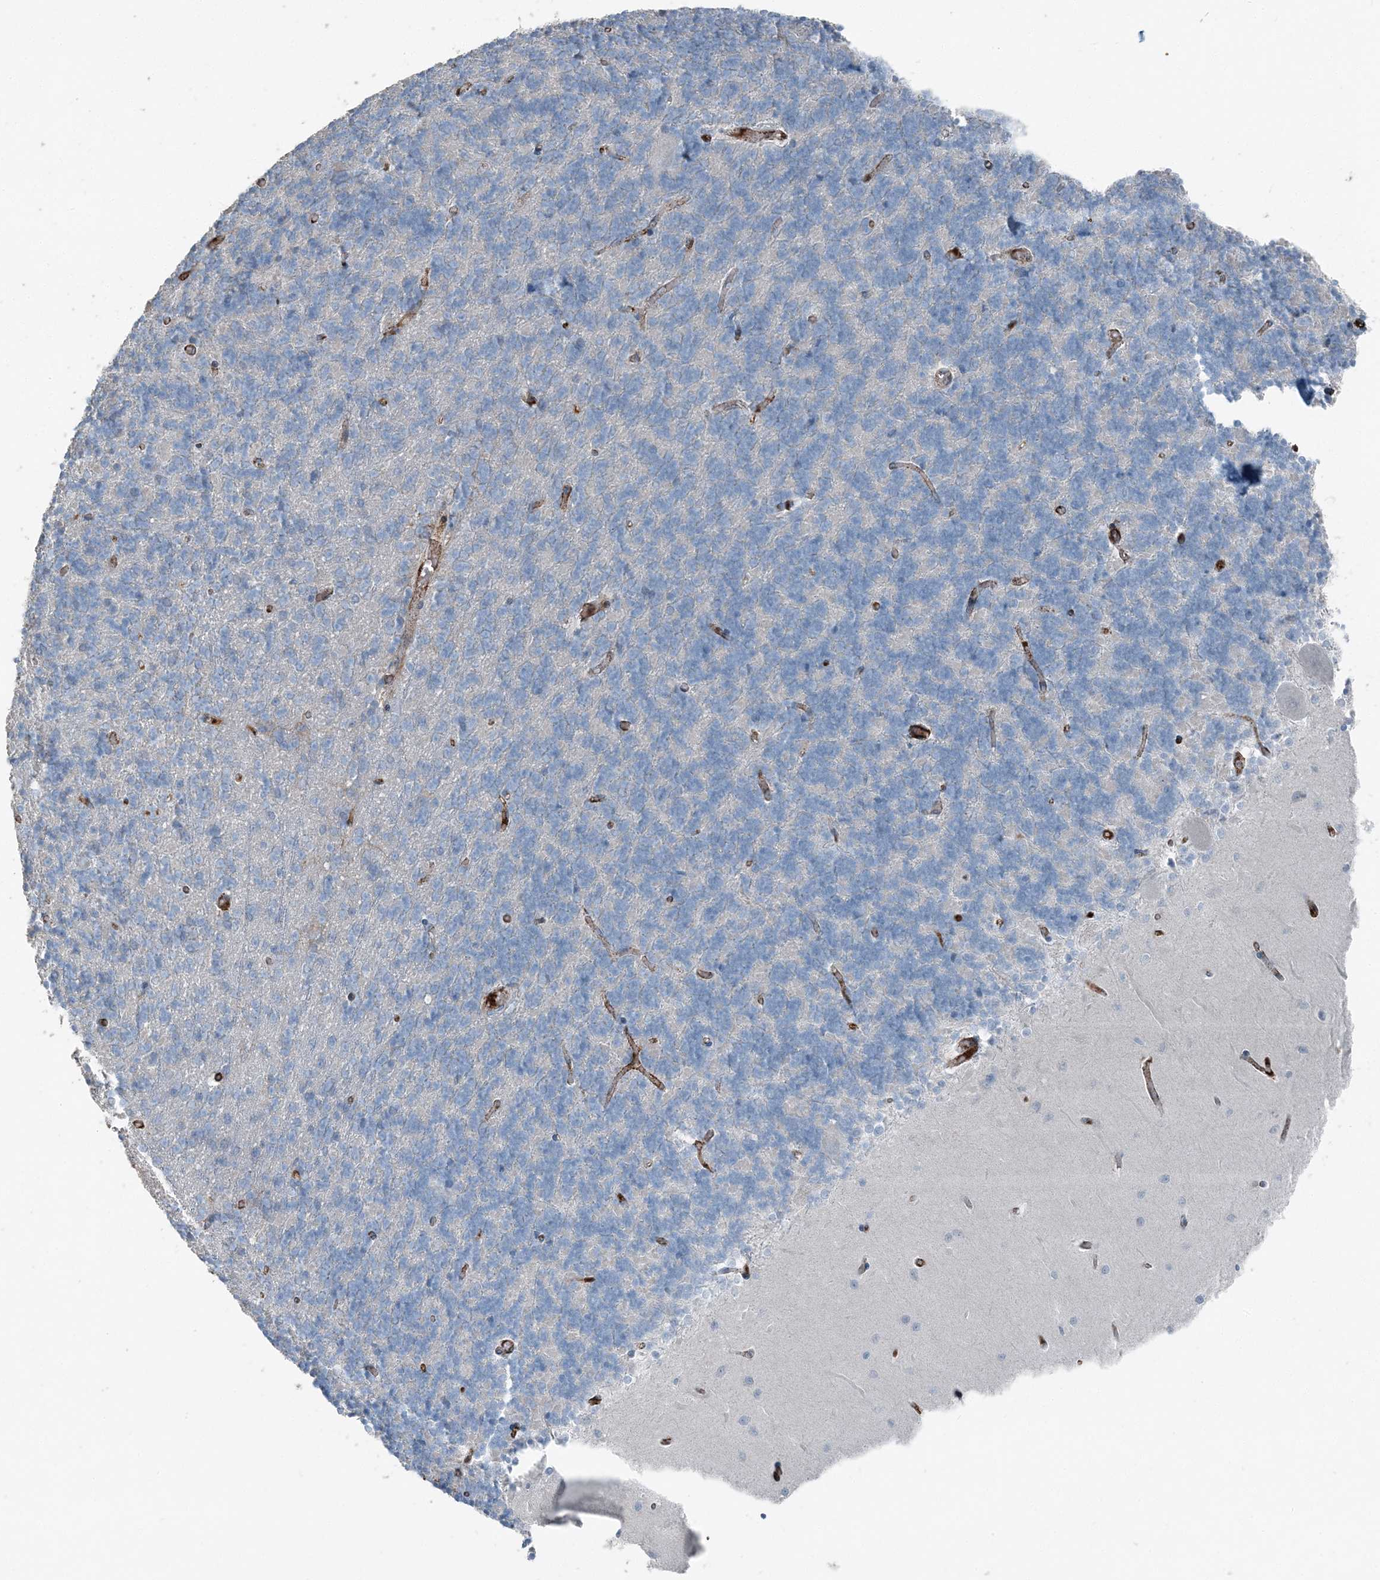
{"staining": {"intensity": "negative", "quantity": "none", "location": "none"}, "tissue": "cerebellum", "cell_type": "Cells in granular layer", "image_type": "normal", "snomed": [{"axis": "morphology", "description": "Normal tissue, NOS"}, {"axis": "topography", "description": "Cerebellum"}], "caption": "Protein analysis of unremarkable cerebellum displays no significant positivity in cells in granular layer.", "gene": "ELOVL7", "patient": {"sex": "male", "age": 37}}